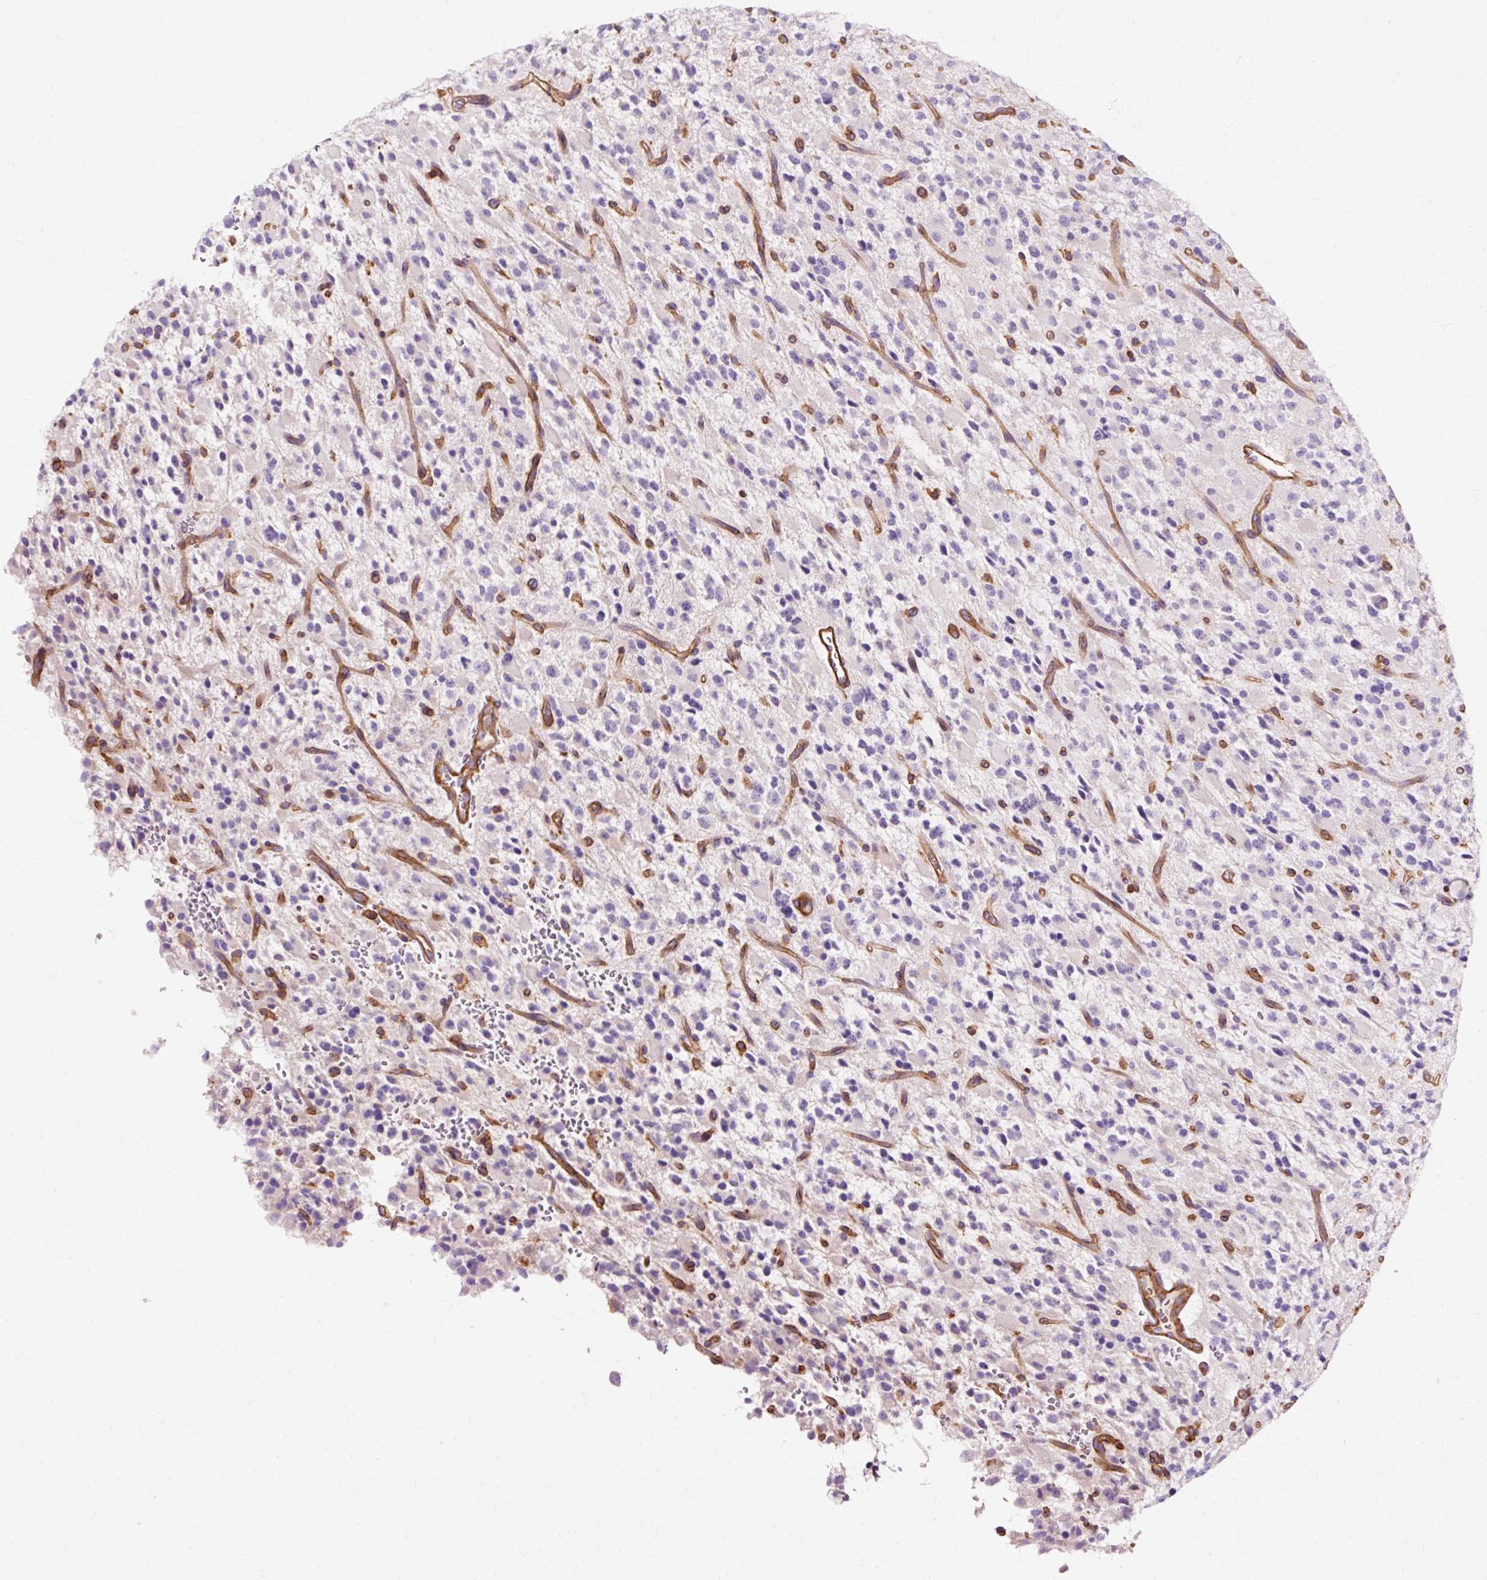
{"staining": {"intensity": "negative", "quantity": "none", "location": "none"}, "tissue": "glioma", "cell_type": "Tumor cells", "image_type": "cancer", "snomed": [{"axis": "morphology", "description": "Glioma, malignant, High grade"}, {"axis": "topography", "description": "Brain"}], "caption": "Tumor cells are negative for brown protein staining in glioma.", "gene": "TBC1D2B", "patient": {"sex": "male", "age": 34}}